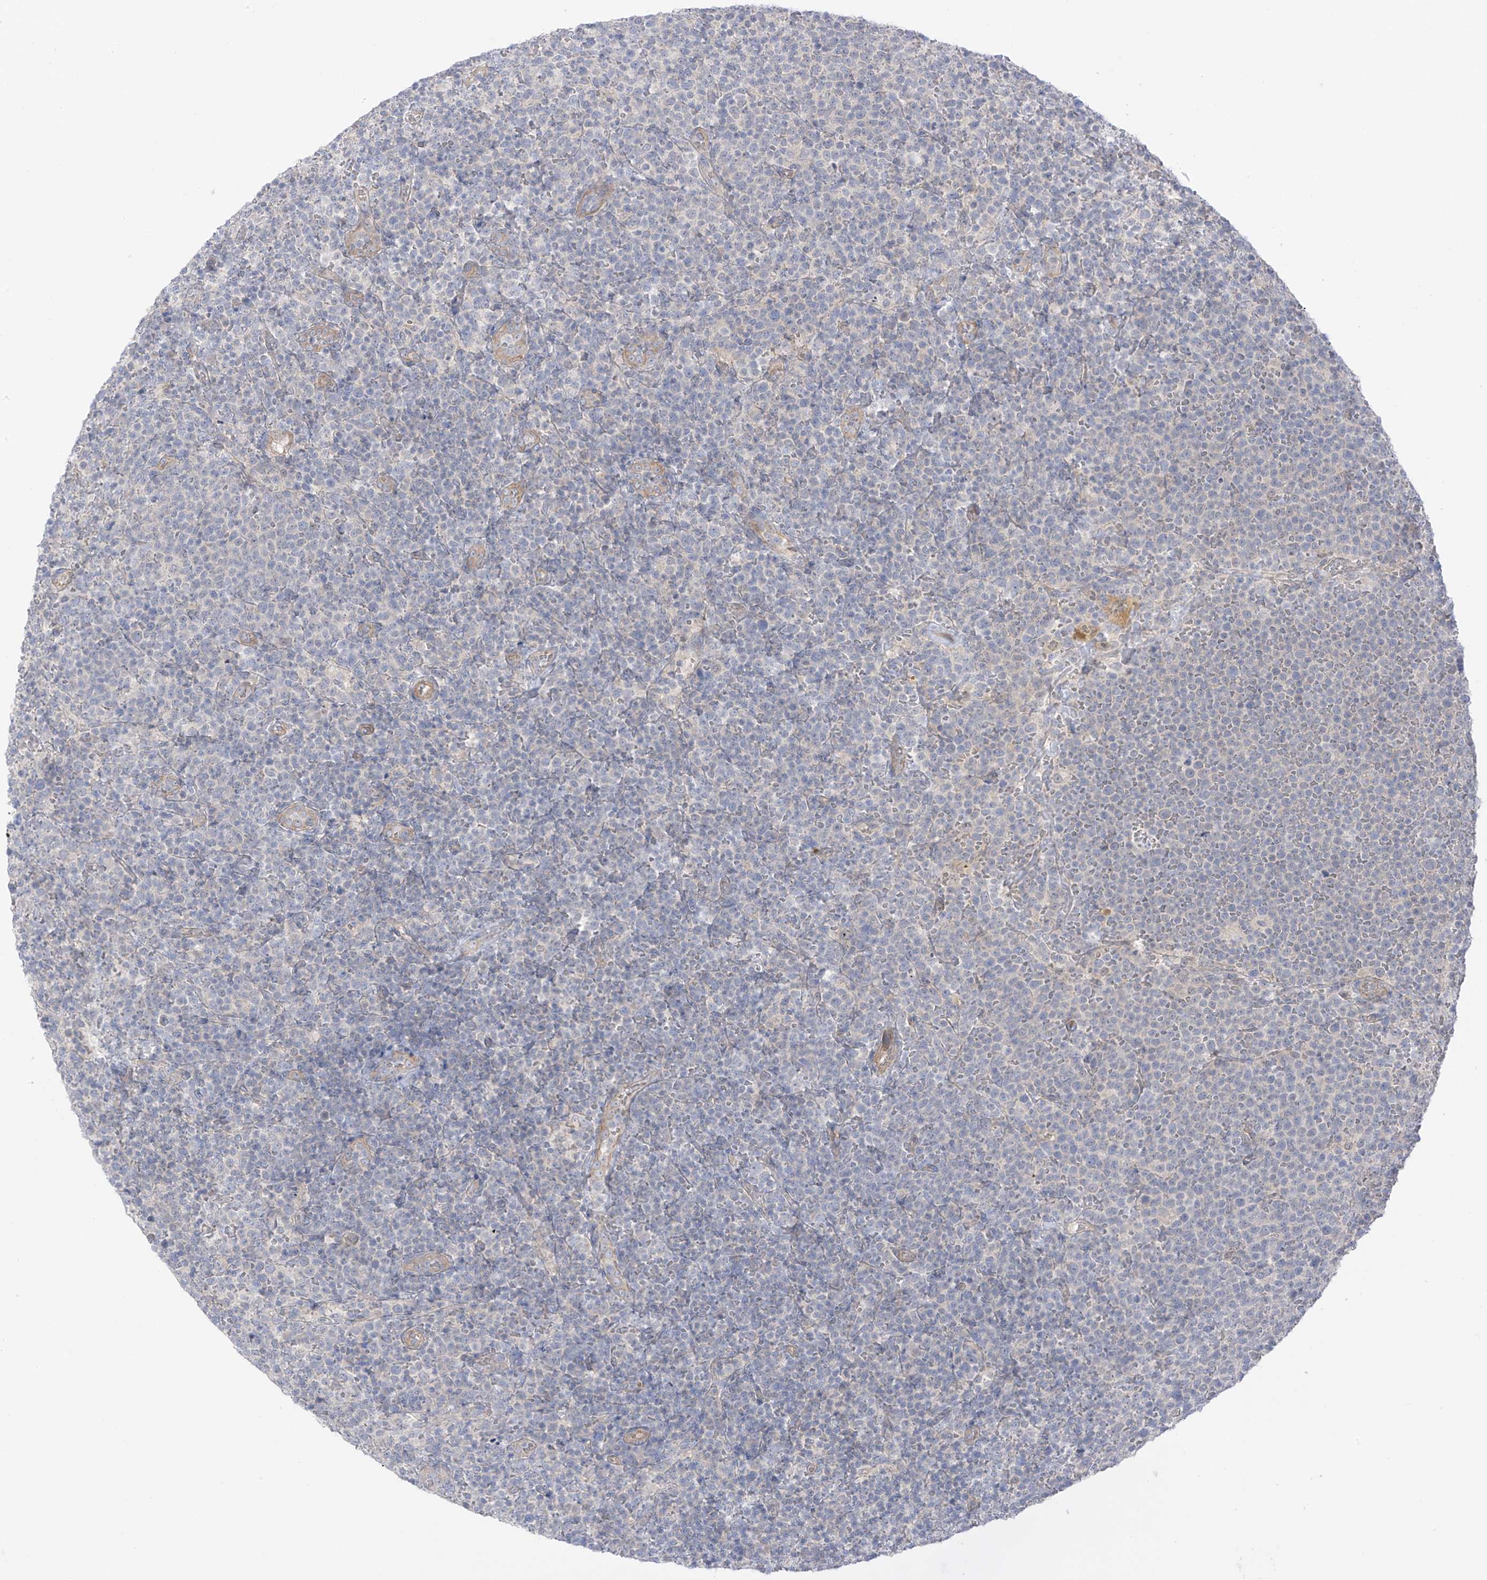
{"staining": {"intensity": "negative", "quantity": "none", "location": "none"}, "tissue": "lymphoma", "cell_type": "Tumor cells", "image_type": "cancer", "snomed": [{"axis": "morphology", "description": "Malignant lymphoma, non-Hodgkin's type, High grade"}, {"axis": "topography", "description": "Lymph node"}], "caption": "Malignant lymphoma, non-Hodgkin's type (high-grade) was stained to show a protein in brown. There is no significant positivity in tumor cells.", "gene": "EIPR1", "patient": {"sex": "male", "age": 61}}